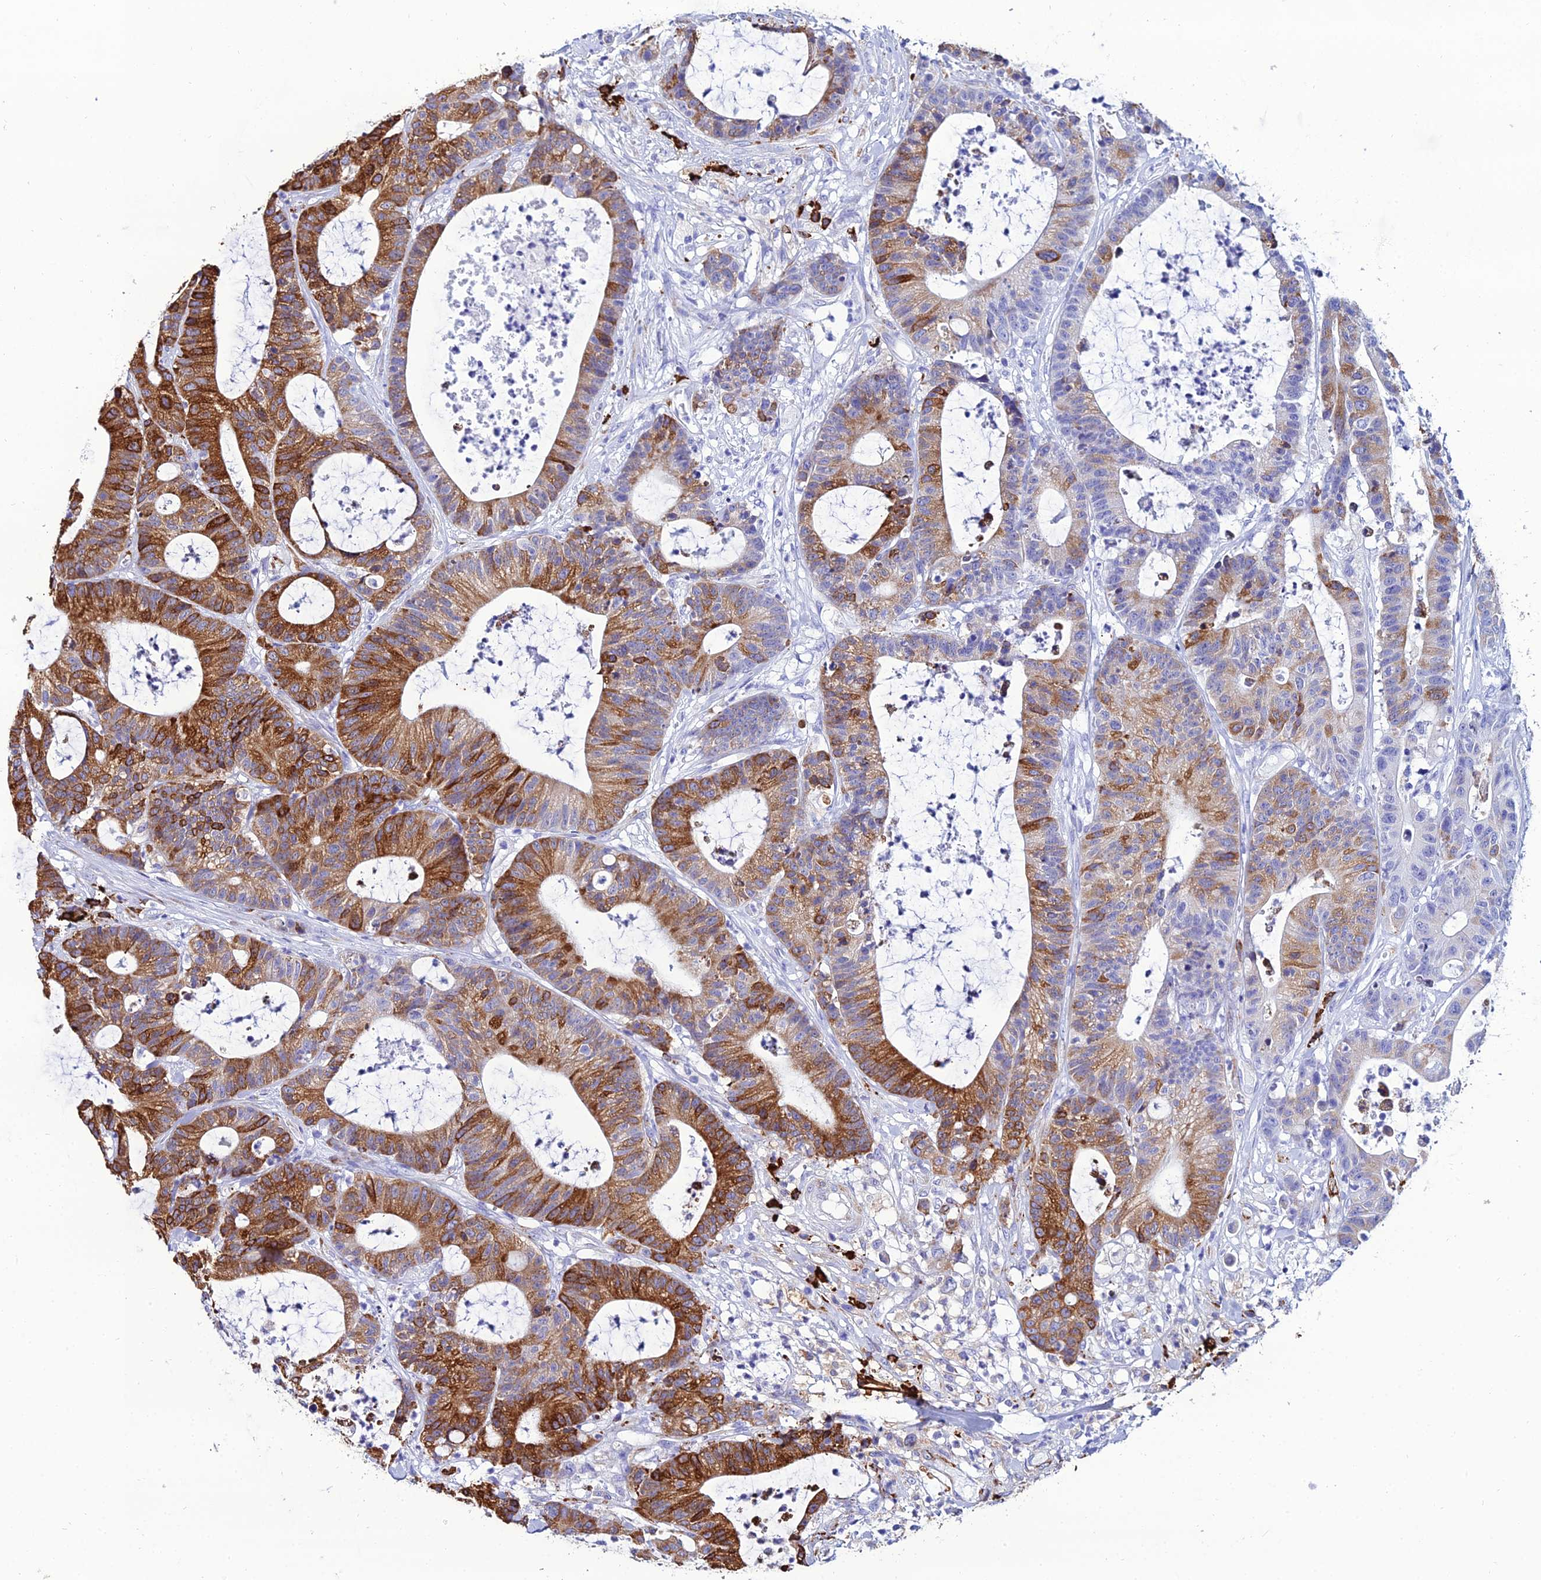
{"staining": {"intensity": "strong", "quantity": "25%-75%", "location": "cytoplasmic/membranous"}, "tissue": "colorectal cancer", "cell_type": "Tumor cells", "image_type": "cancer", "snomed": [{"axis": "morphology", "description": "Adenocarcinoma, NOS"}, {"axis": "topography", "description": "Colon"}], "caption": "Colorectal cancer (adenocarcinoma) stained for a protein (brown) reveals strong cytoplasmic/membranous positive staining in about 25%-75% of tumor cells.", "gene": "TXNDC5", "patient": {"sex": "female", "age": 84}}